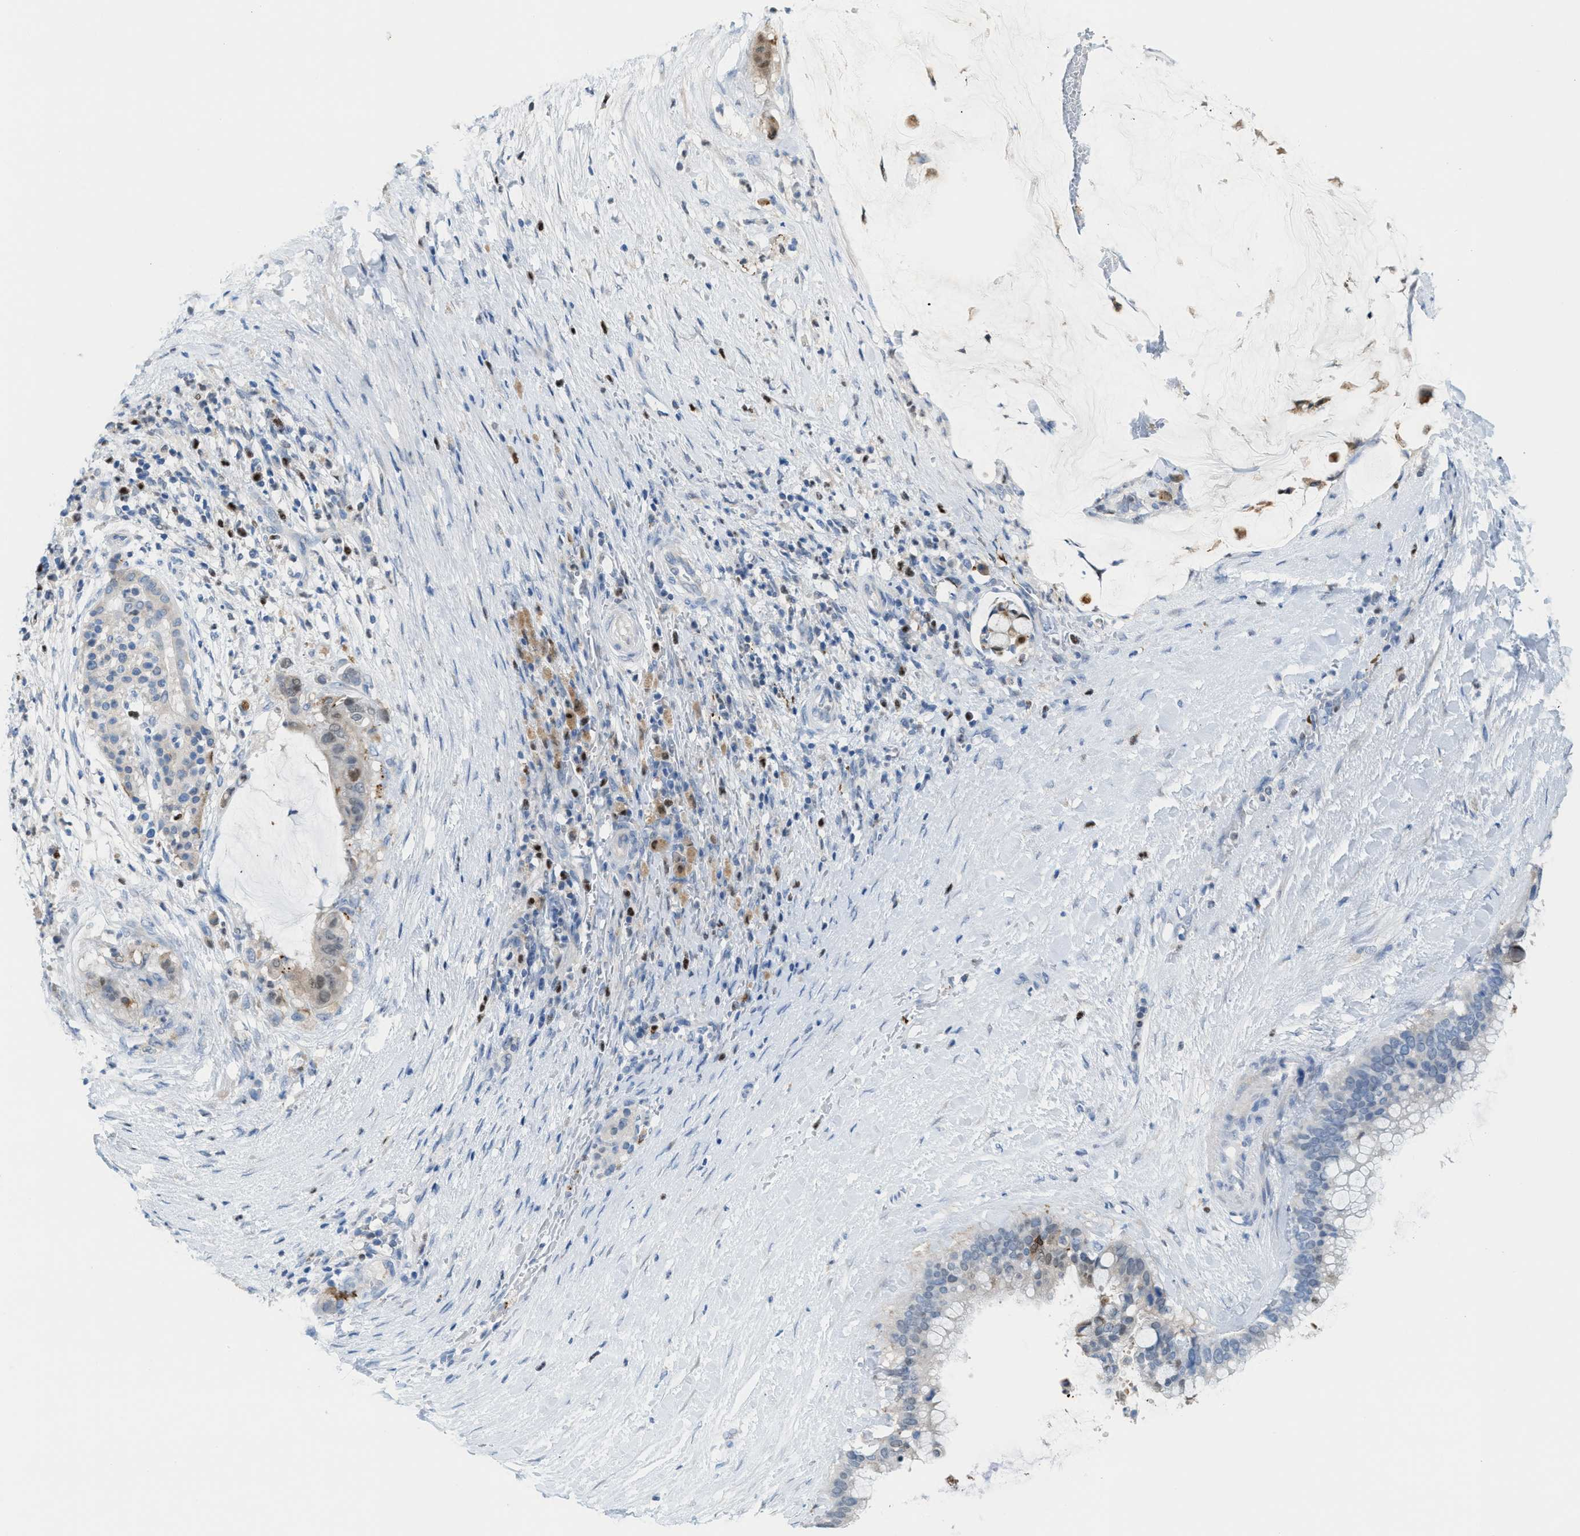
{"staining": {"intensity": "weak", "quantity": "<25%", "location": "nuclear"}, "tissue": "pancreatic cancer", "cell_type": "Tumor cells", "image_type": "cancer", "snomed": [{"axis": "morphology", "description": "Adenocarcinoma, NOS"}, {"axis": "topography", "description": "Pancreas"}], "caption": "Immunohistochemistry (IHC) of pancreatic cancer reveals no expression in tumor cells. The staining is performed using DAB (3,3'-diaminobenzidine) brown chromogen with nuclei counter-stained in using hematoxylin.", "gene": "PPM1D", "patient": {"sex": "male", "age": 41}}